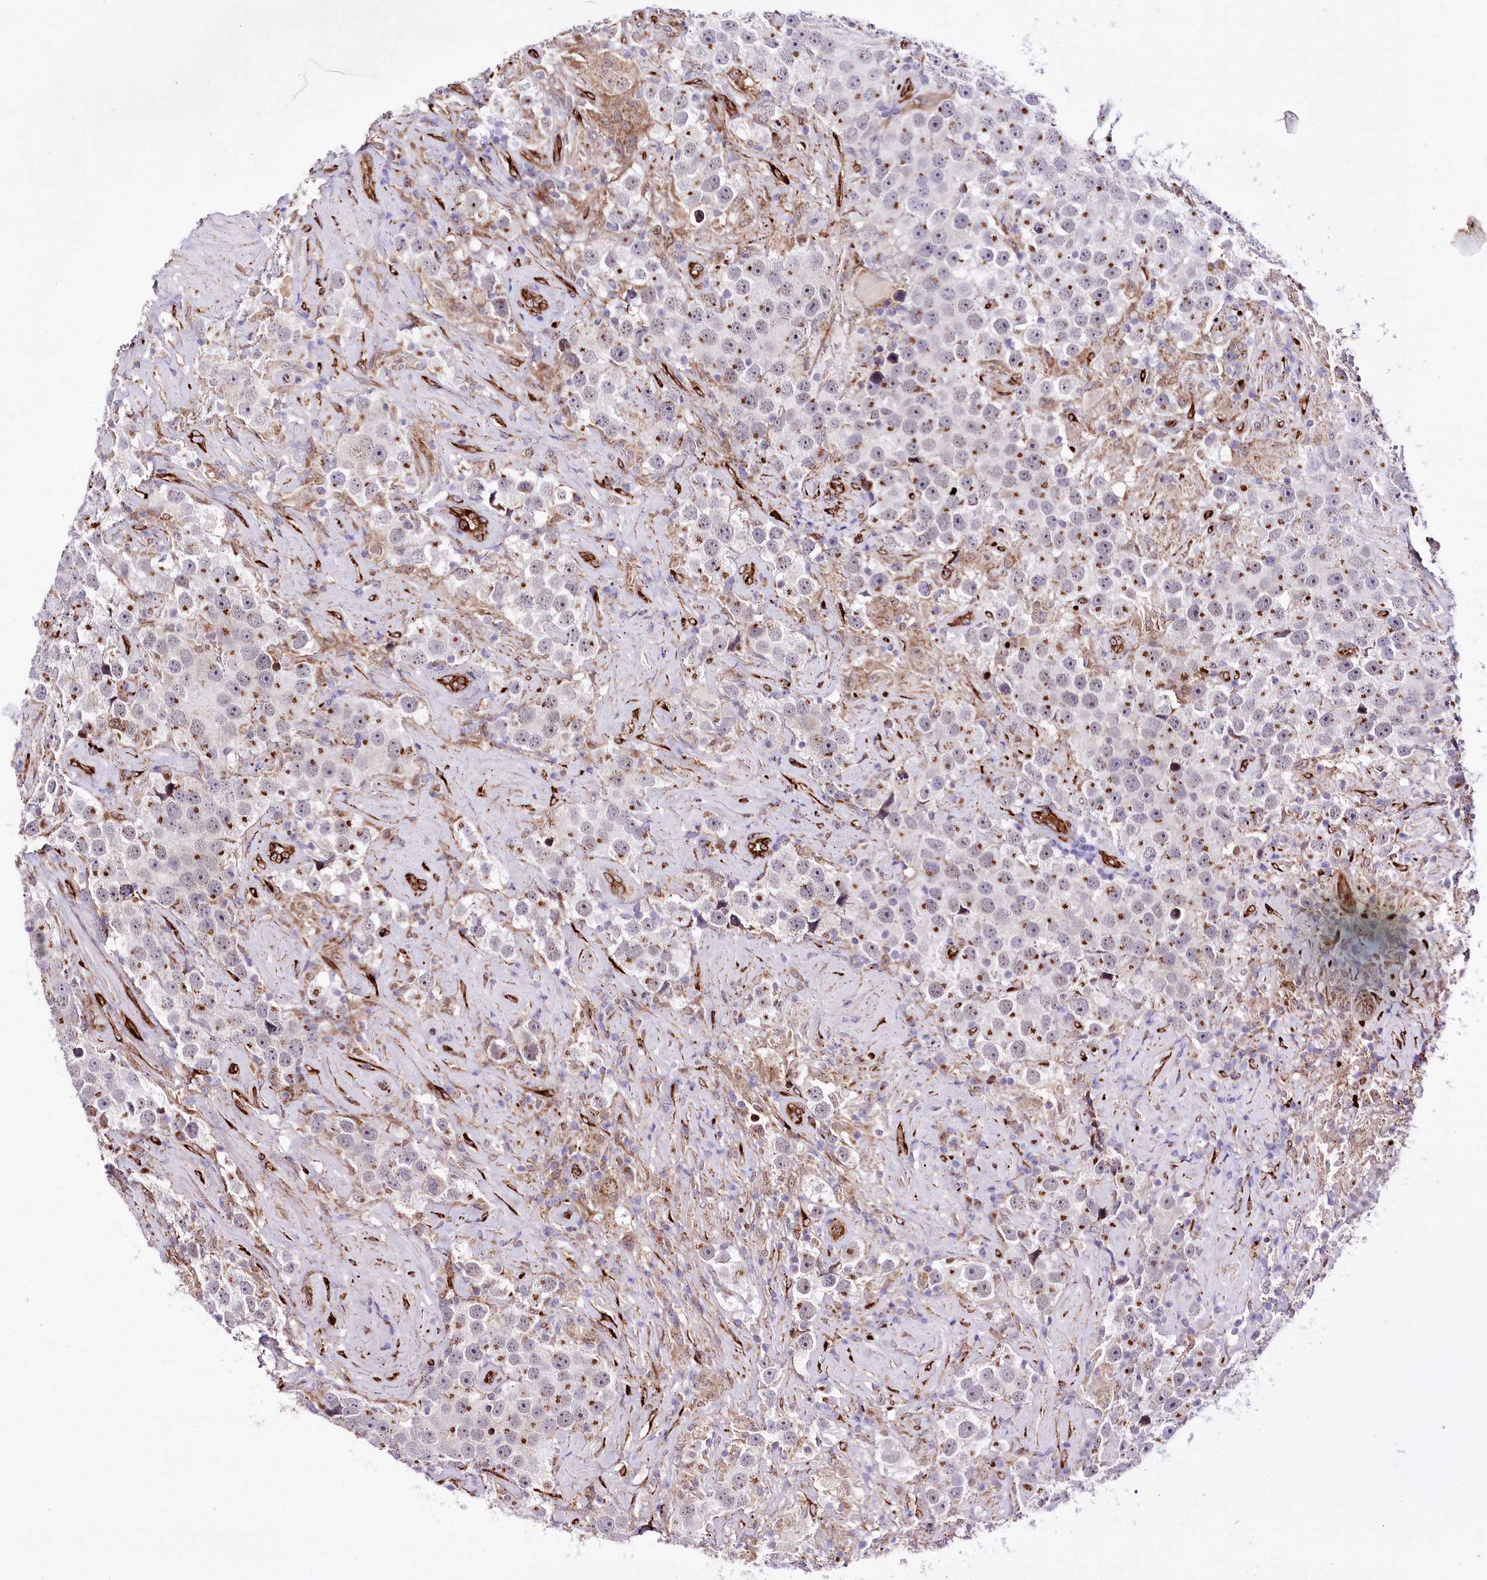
{"staining": {"intensity": "moderate", "quantity": "25%-75%", "location": "cytoplasmic/membranous"}, "tissue": "testis cancer", "cell_type": "Tumor cells", "image_type": "cancer", "snomed": [{"axis": "morphology", "description": "Seminoma, NOS"}, {"axis": "topography", "description": "Testis"}], "caption": "A micrograph of human testis seminoma stained for a protein demonstrates moderate cytoplasmic/membranous brown staining in tumor cells.", "gene": "WWC1", "patient": {"sex": "male", "age": 49}}